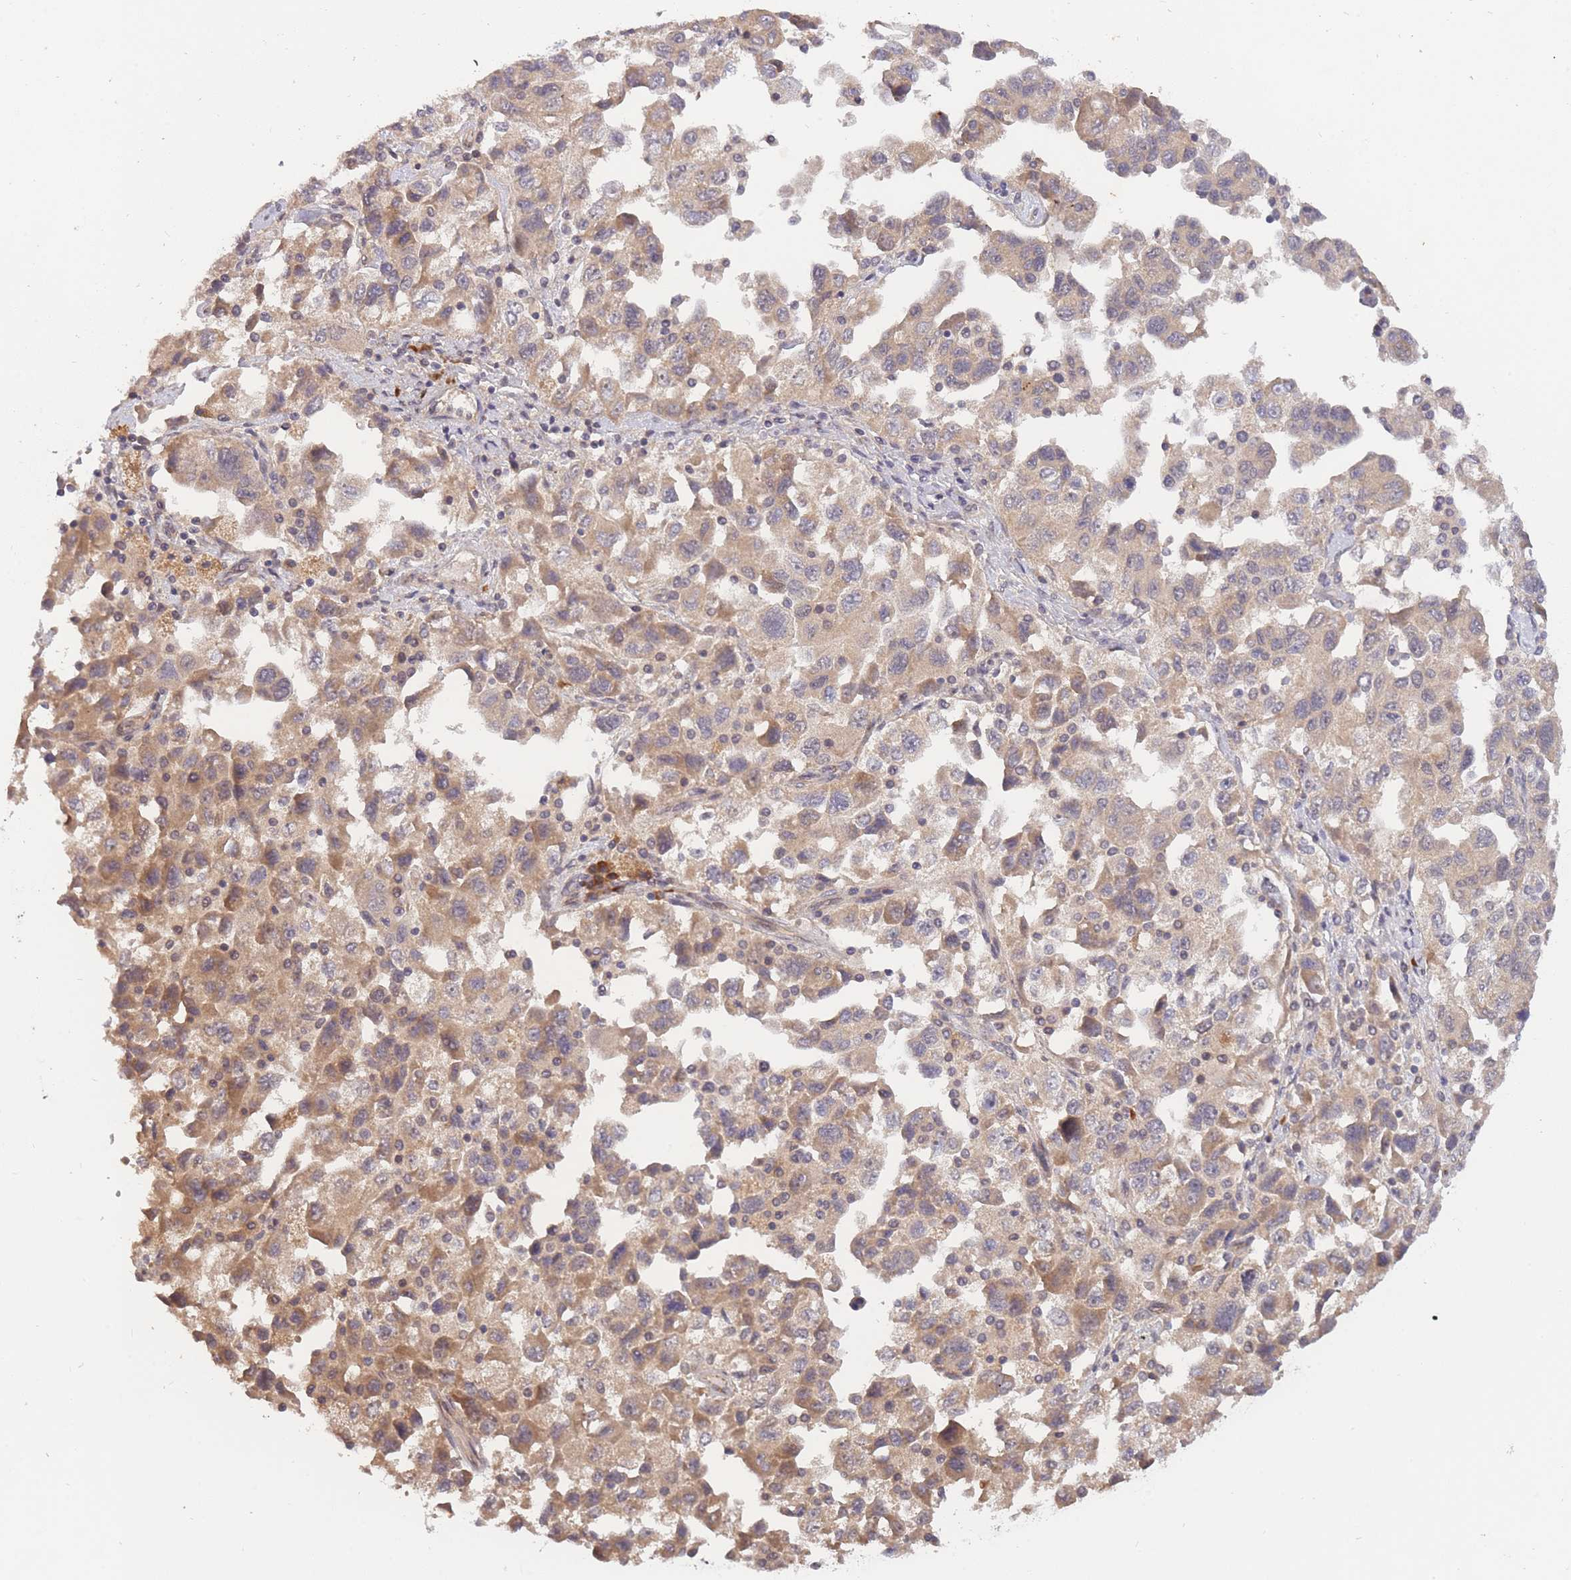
{"staining": {"intensity": "weak", "quantity": ">75%", "location": "cytoplasmic/membranous"}, "tissue": "ovarian cancer", "cell_type": "Tumor cells", "image_type": "cancer", "snomed": [{"axis": "morphology", "description": "Carcinoma, NOS"}, {"axis": "morphology", "description": "Cystadenocarcinoma, serous, NOS"}, {"axis": "topography", "description": "Ovary"}], "caption": "High-magnification brightfield microscopy of ovarian serous cystadenocarcinoma stained with DAB (brown) and counterstained with hematoxylin (blue). tumor cells exhibit weak cytoplasmic/membranous positivity is identified in approximately>75% of cells.", "gene": "SMC6", "patient": {"sex": "female", "age": 69}}